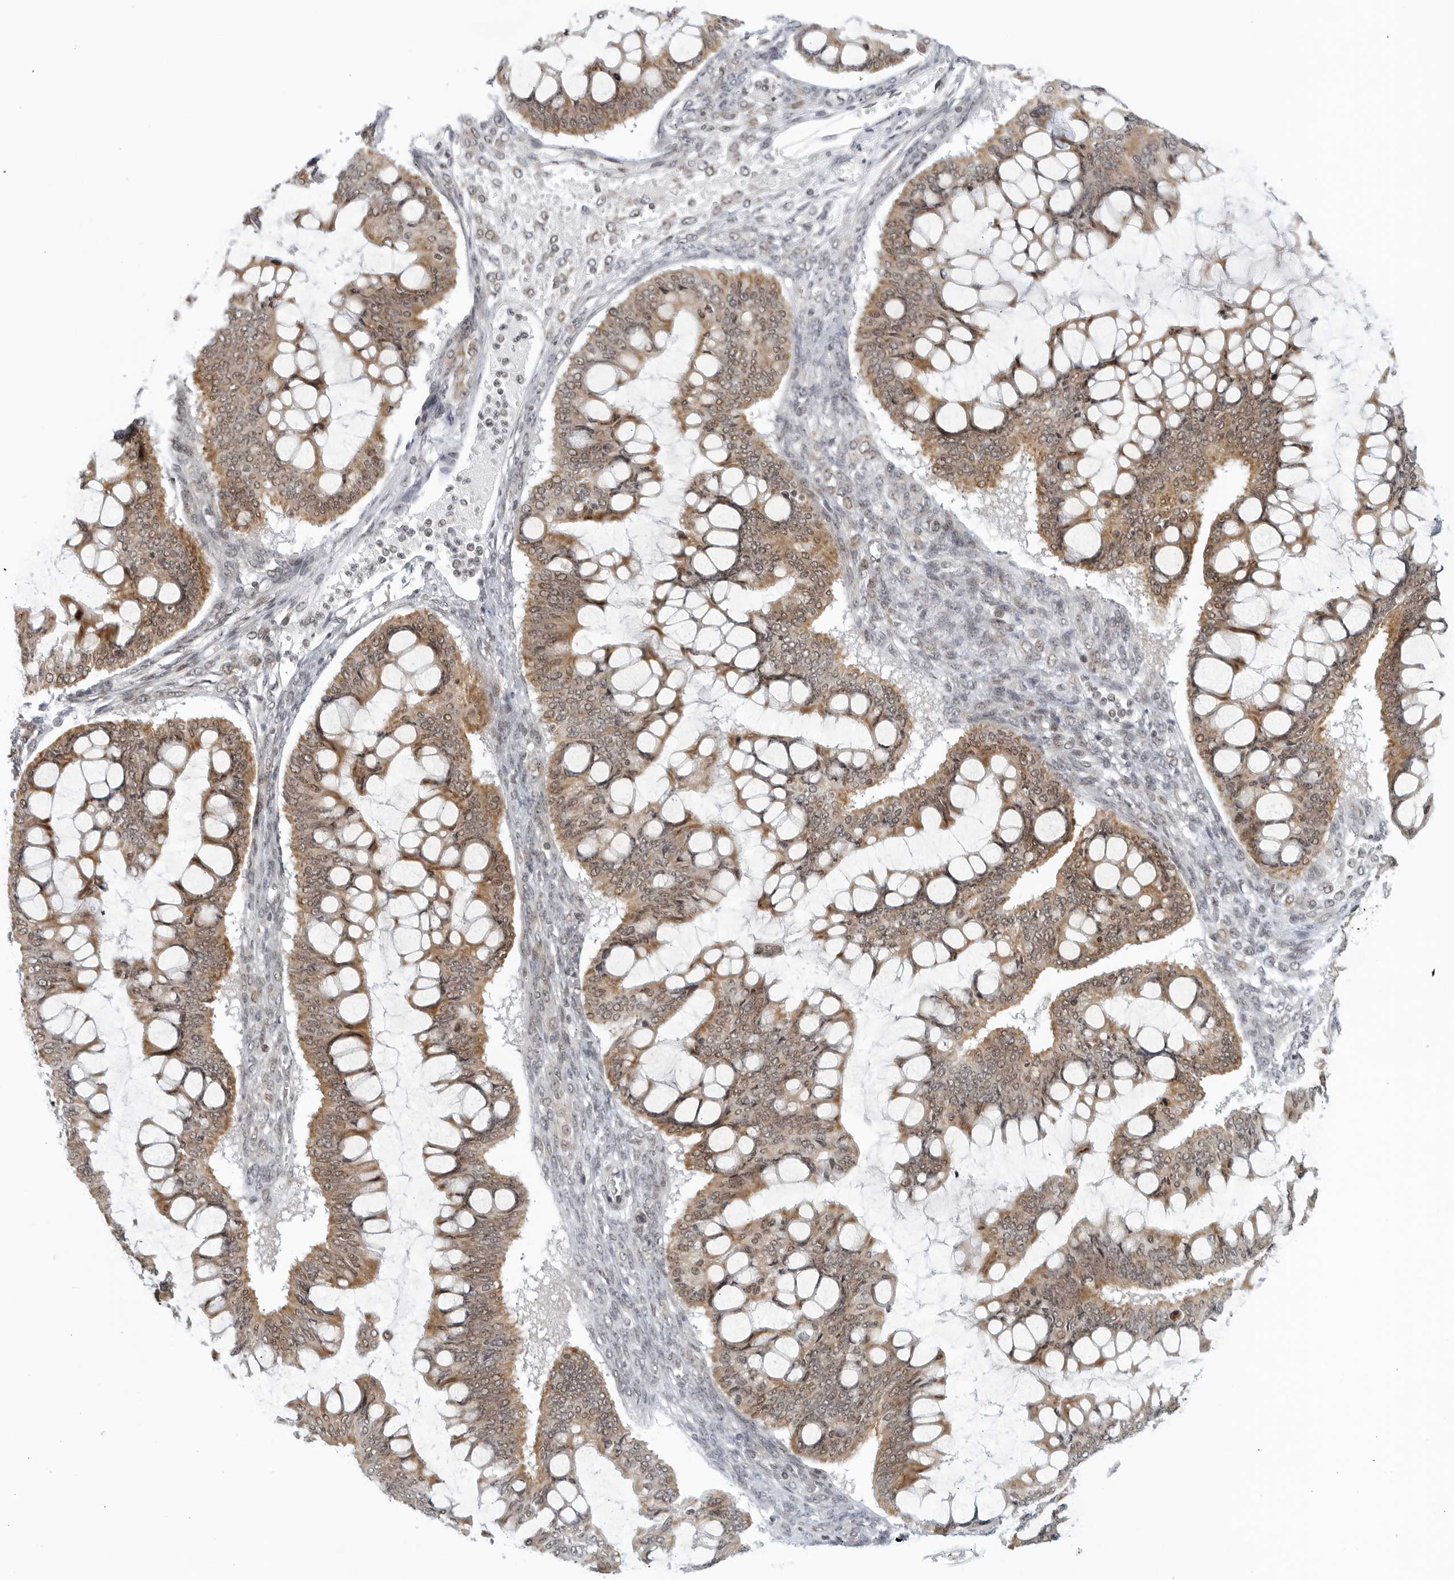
{"staining": {"intensity": "weak", "quantity": ">75%", "location": "cytoplasmic/membranous"}, "tissue": "ovarian cancer", "cell_type": "Tumor cells", "image_type": "cancer", "snomed": [{"axis": "morphology", "description": "Cystadenocarcinoma, mucinous, NOS"}, {"axis": "topography", "description": "Ovary"}], "caption": "Ovarian cancer tissue exhibits weak cytoplasmic/membranous positivity in approximately >75% of tumor cells, visualized by immunohistochemistry.", "gene": "RAB11FIP3", "patient": {"sex": "female", "age": 73}}